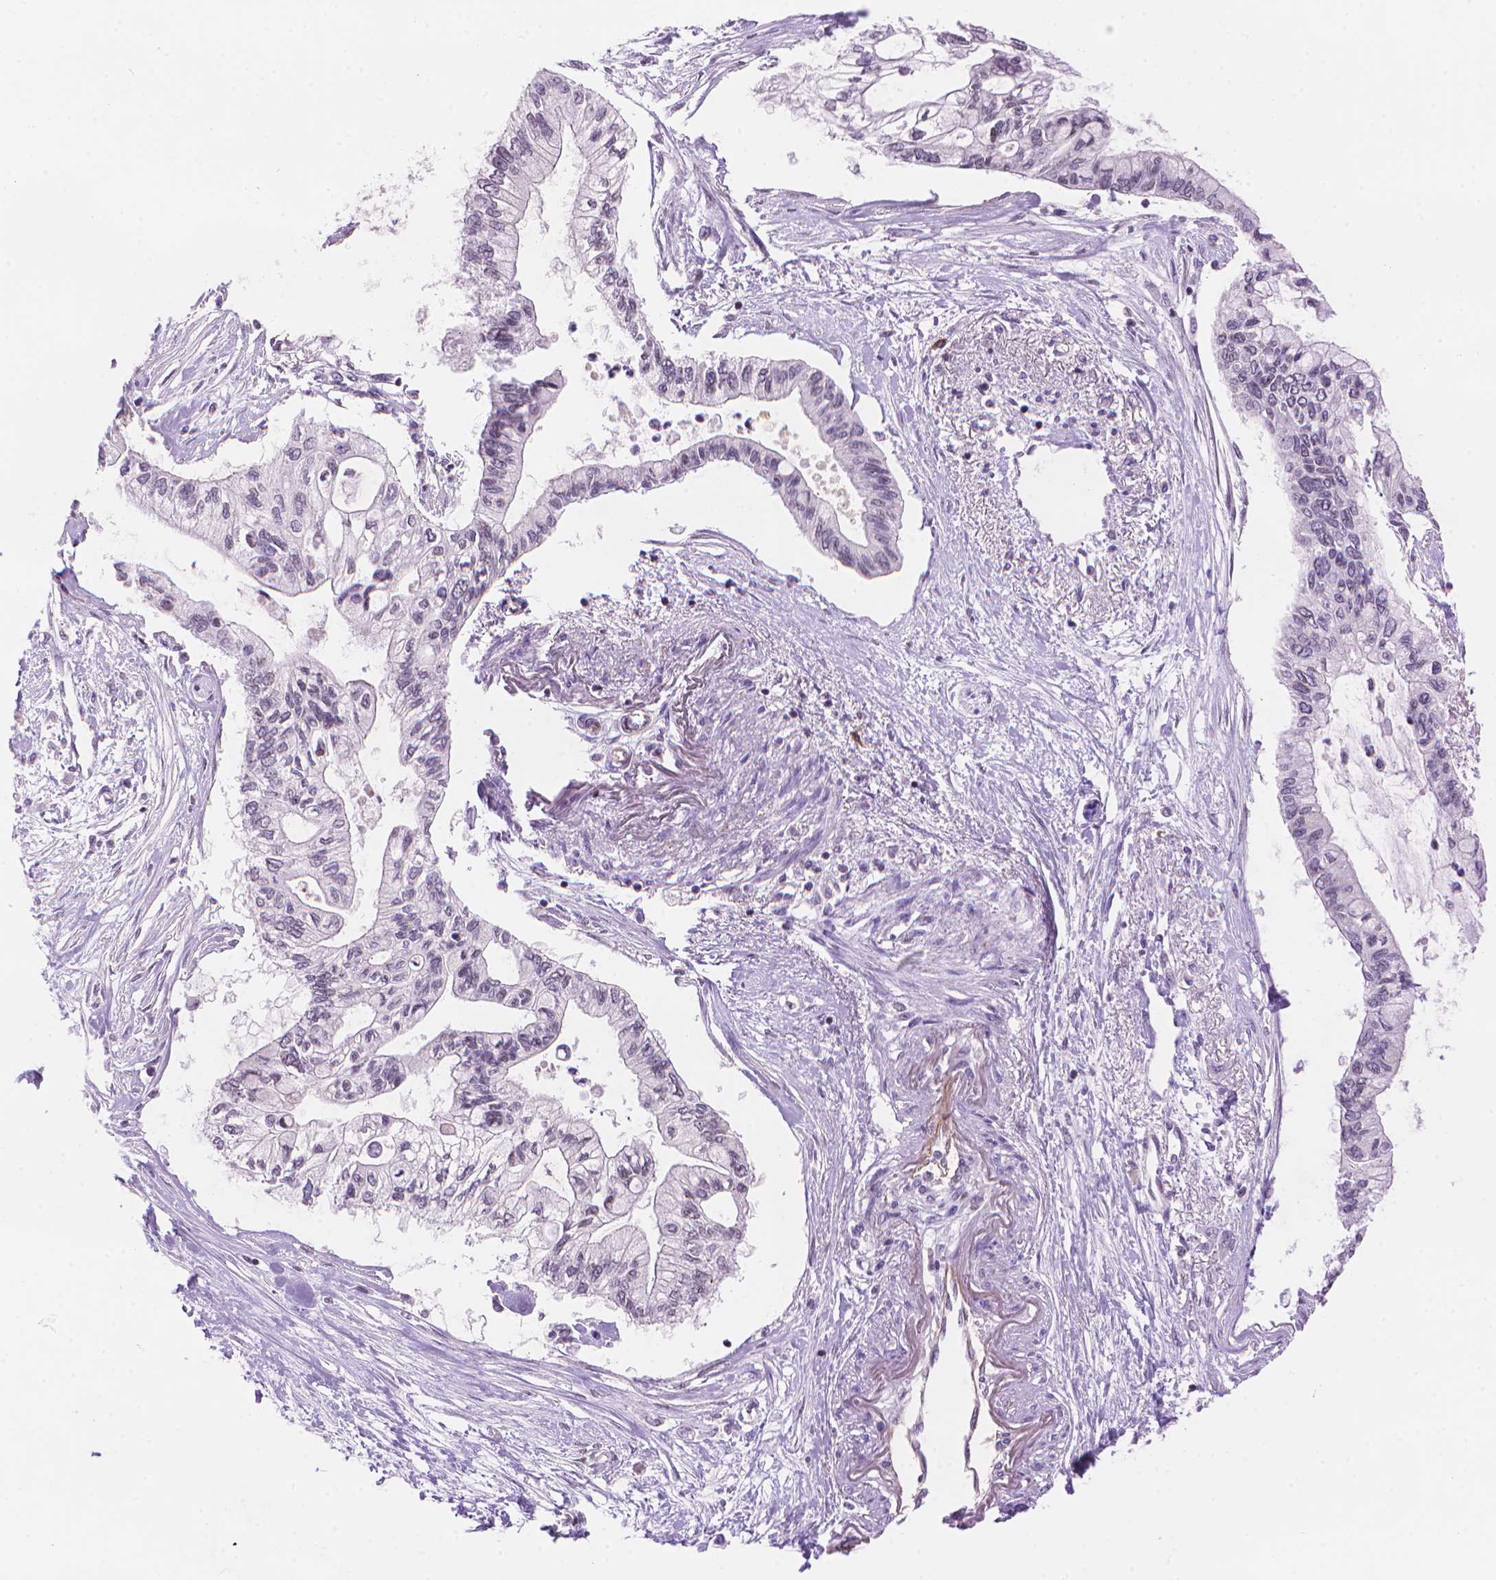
{"staining": {"intensity": "negative", "quantity": "none", "location": "none"}, "tissue": "pancreatic cancer", "cell_type": "Tumor cells", "image_type": "cancer", "snomed": [{"axis": "morphology", "description": "Adenocarcinoma, NOS"}, {"axis": "topography", "description": "Pancreas"}], "caption": "IHC histopathology image of neoplastic tissue: pancreatic cancer (adenocarcinoma) stained with DAB displays no significant protein expression in tumor cells.", "gene": "TMEM184A", "patient": {"sex": "female", "age": 77}}